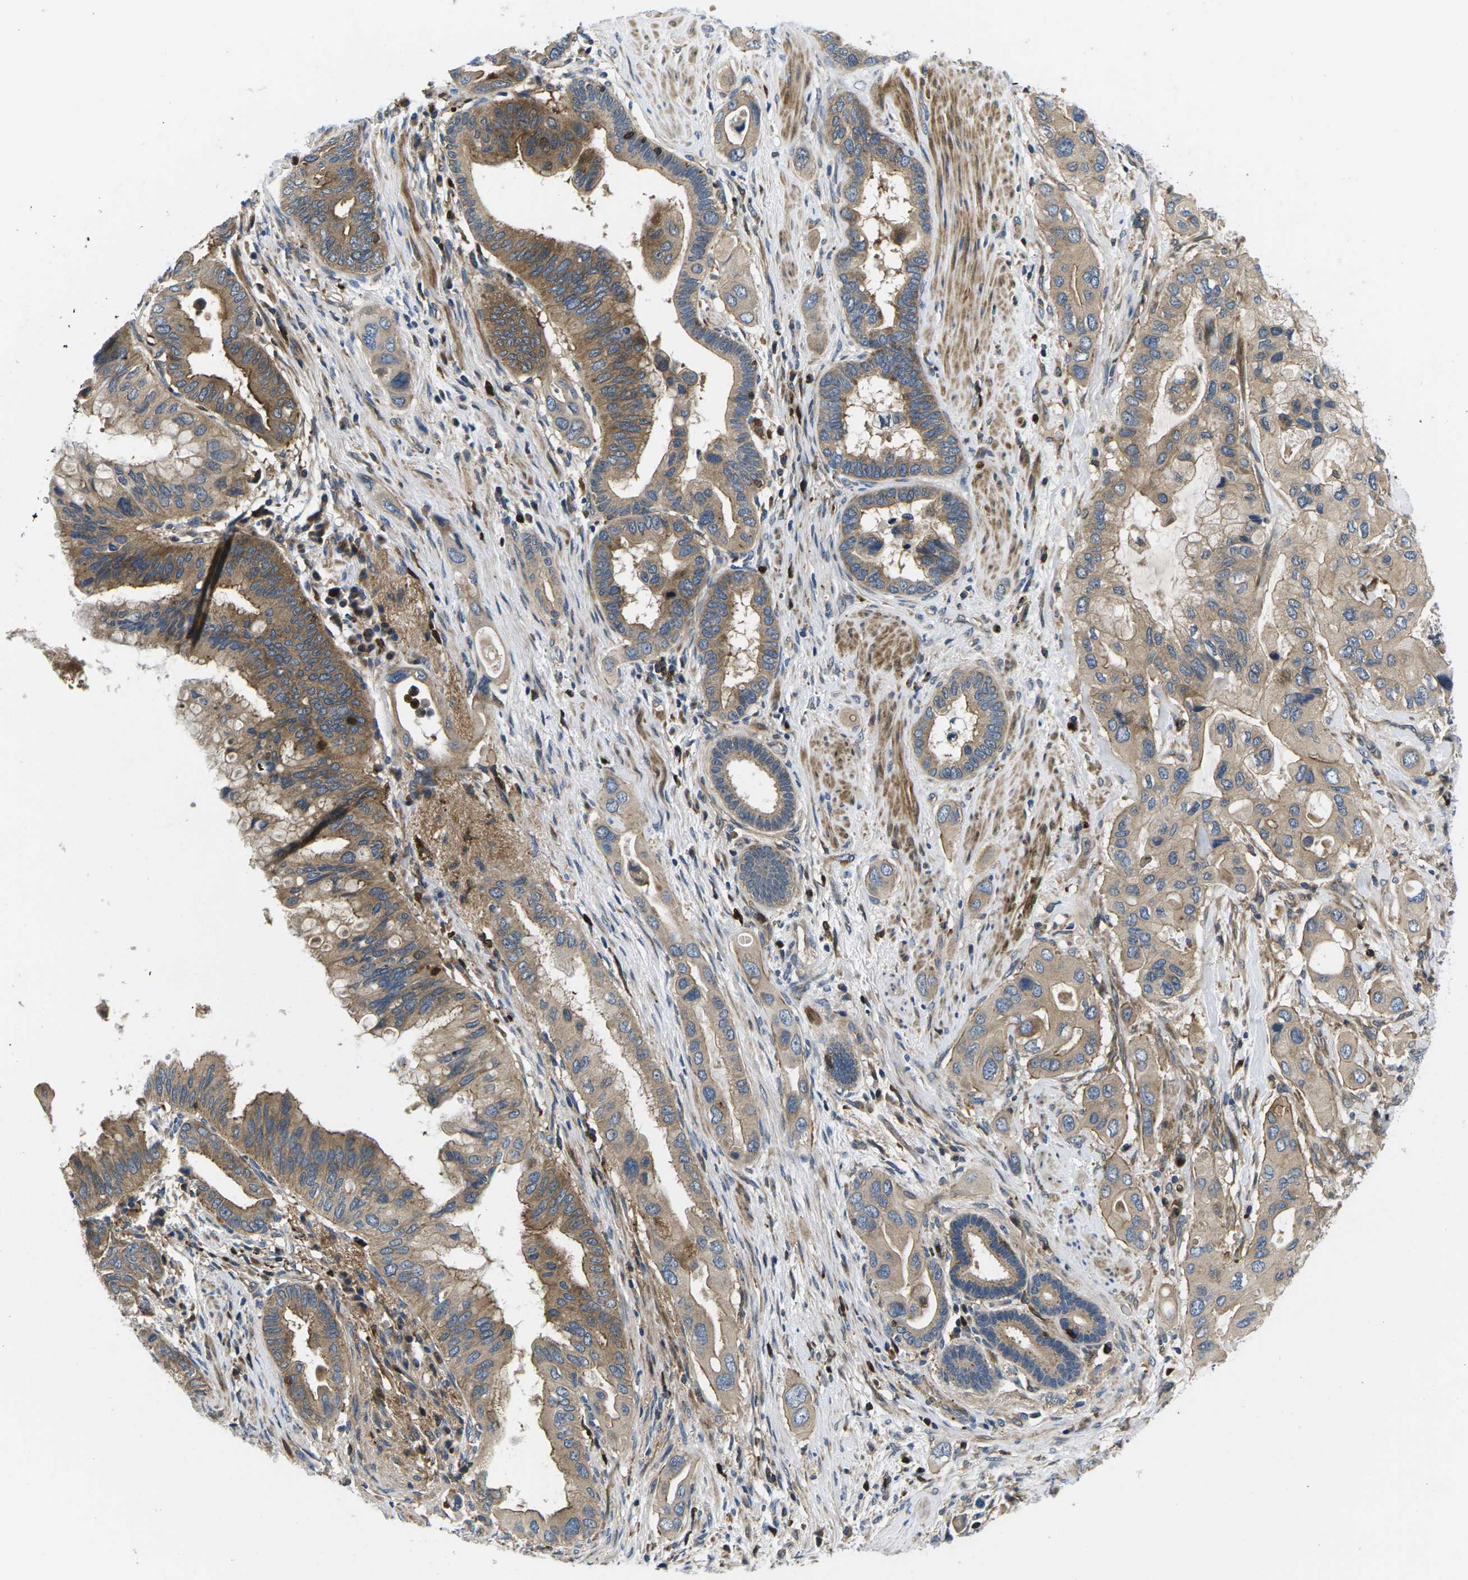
{"staining": {"intensity": "moderate", "quantity": ">75%", "location": "cytoplasmic/membranous"}, "tissue": "pancreatic cancer", "cell_type": "Tumor cells", "image_type": "cancer", "snomed": [{"axis": "morphology", "description": "Adenocarcinoma, NOS"}, {"axis": "topography", "description": "Pancreas"}], "caption": "Protein staining exhibits moderate cytoplasmic/membranous expression in about >75% of tumor cells in pancreatic cancer.", "gene": "PLCE1", "patient": {"sex": "female", "age": 56}}